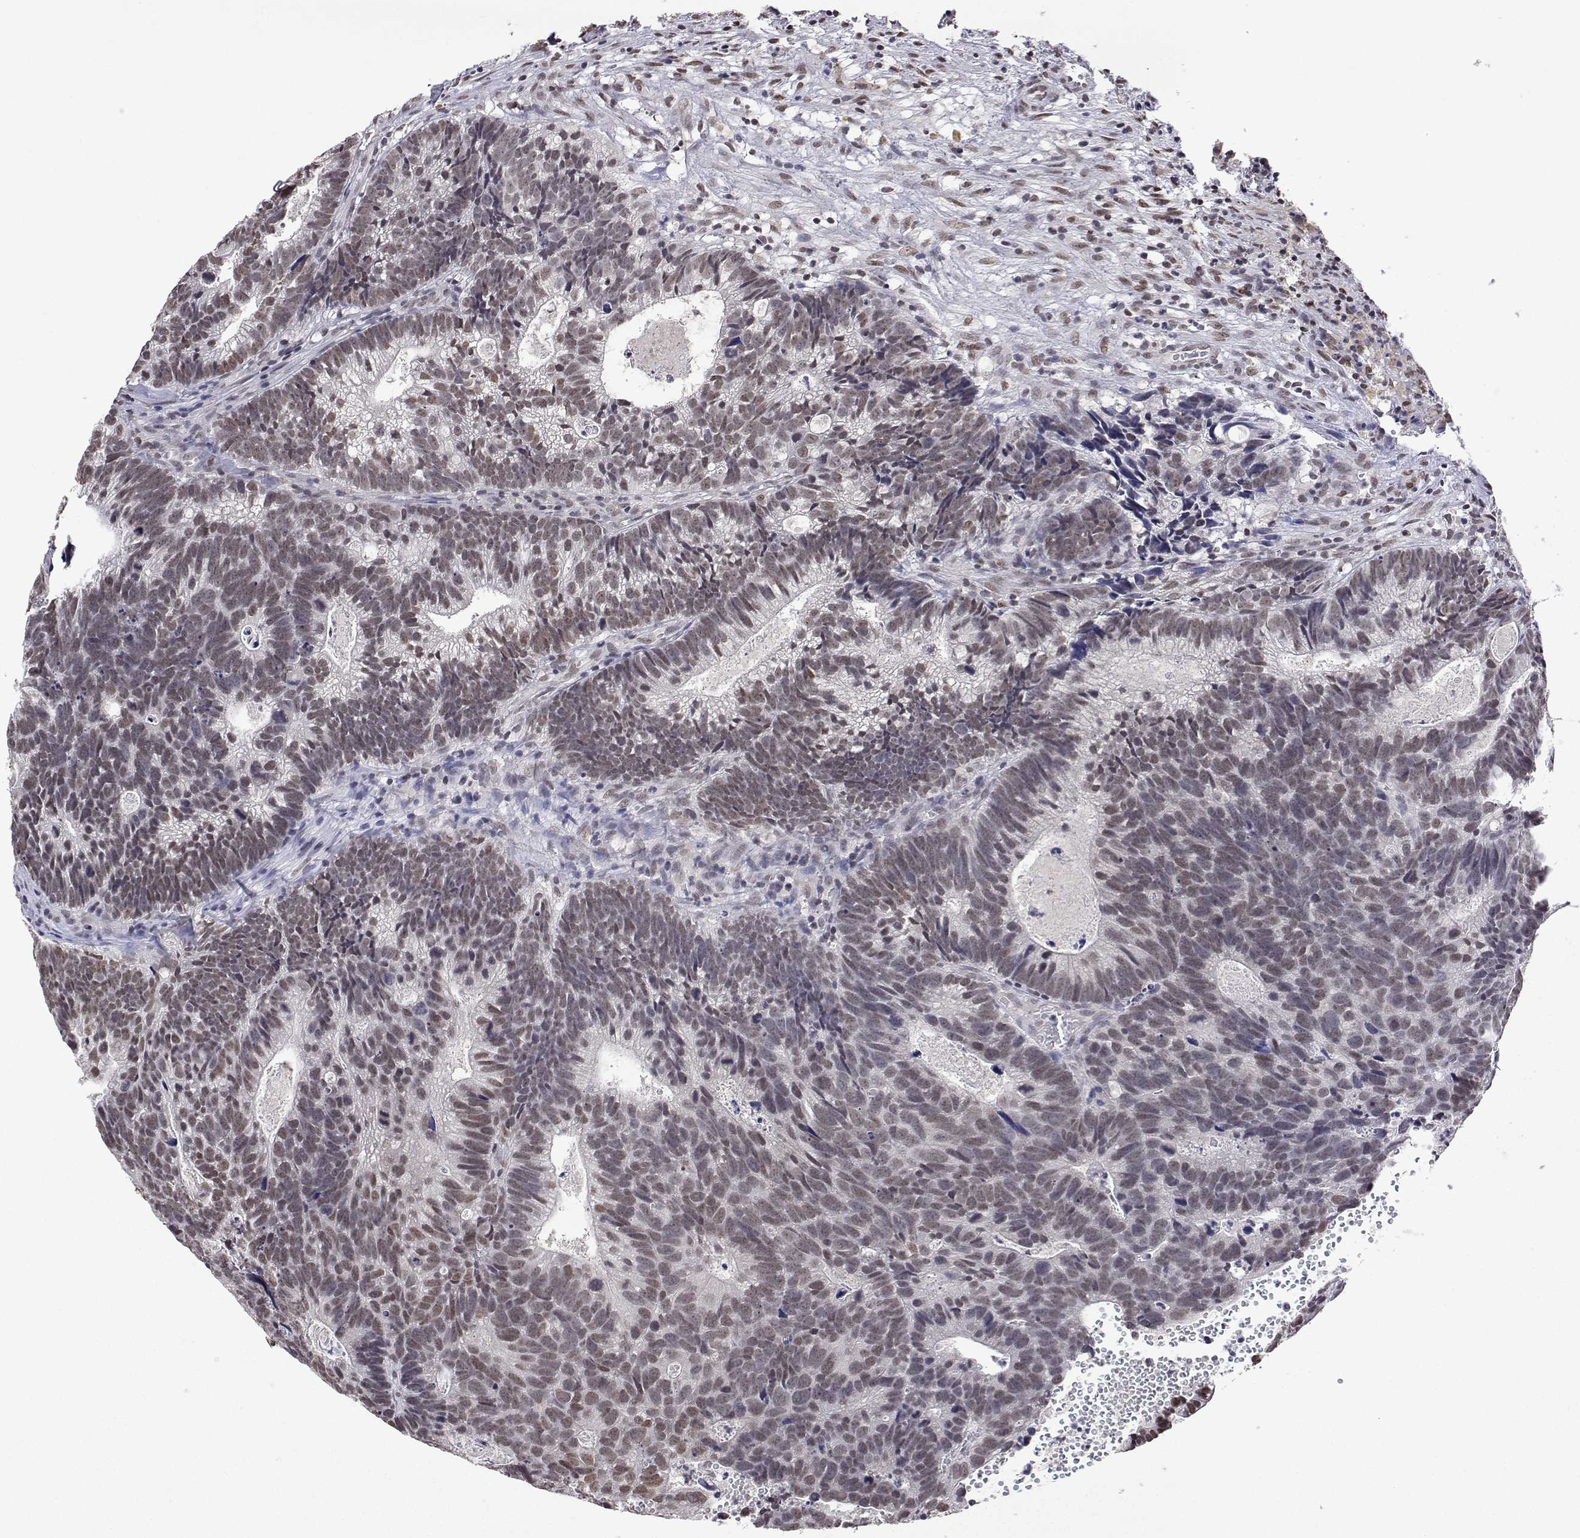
{"staining": {"intensity": "moderate", "quantity": ">75%", "location": "nuclear"}, "tissue": "head and neck cancer", "cell_type": "Tumor cells", "image_type": "cancer", "snomed": [{"axis": "morphology", "description": "Adenocarcinoma, NOS"}, {"axis": "topography", "description": "Head-Neck"}], "caption": "IHC of head and neck adenocarcinoma shows medium levels of moderate nuclear positivity in approximately >75% of tumor cells.", "gene": "XPC", "patient": {"sex": "male", "age": 62}}